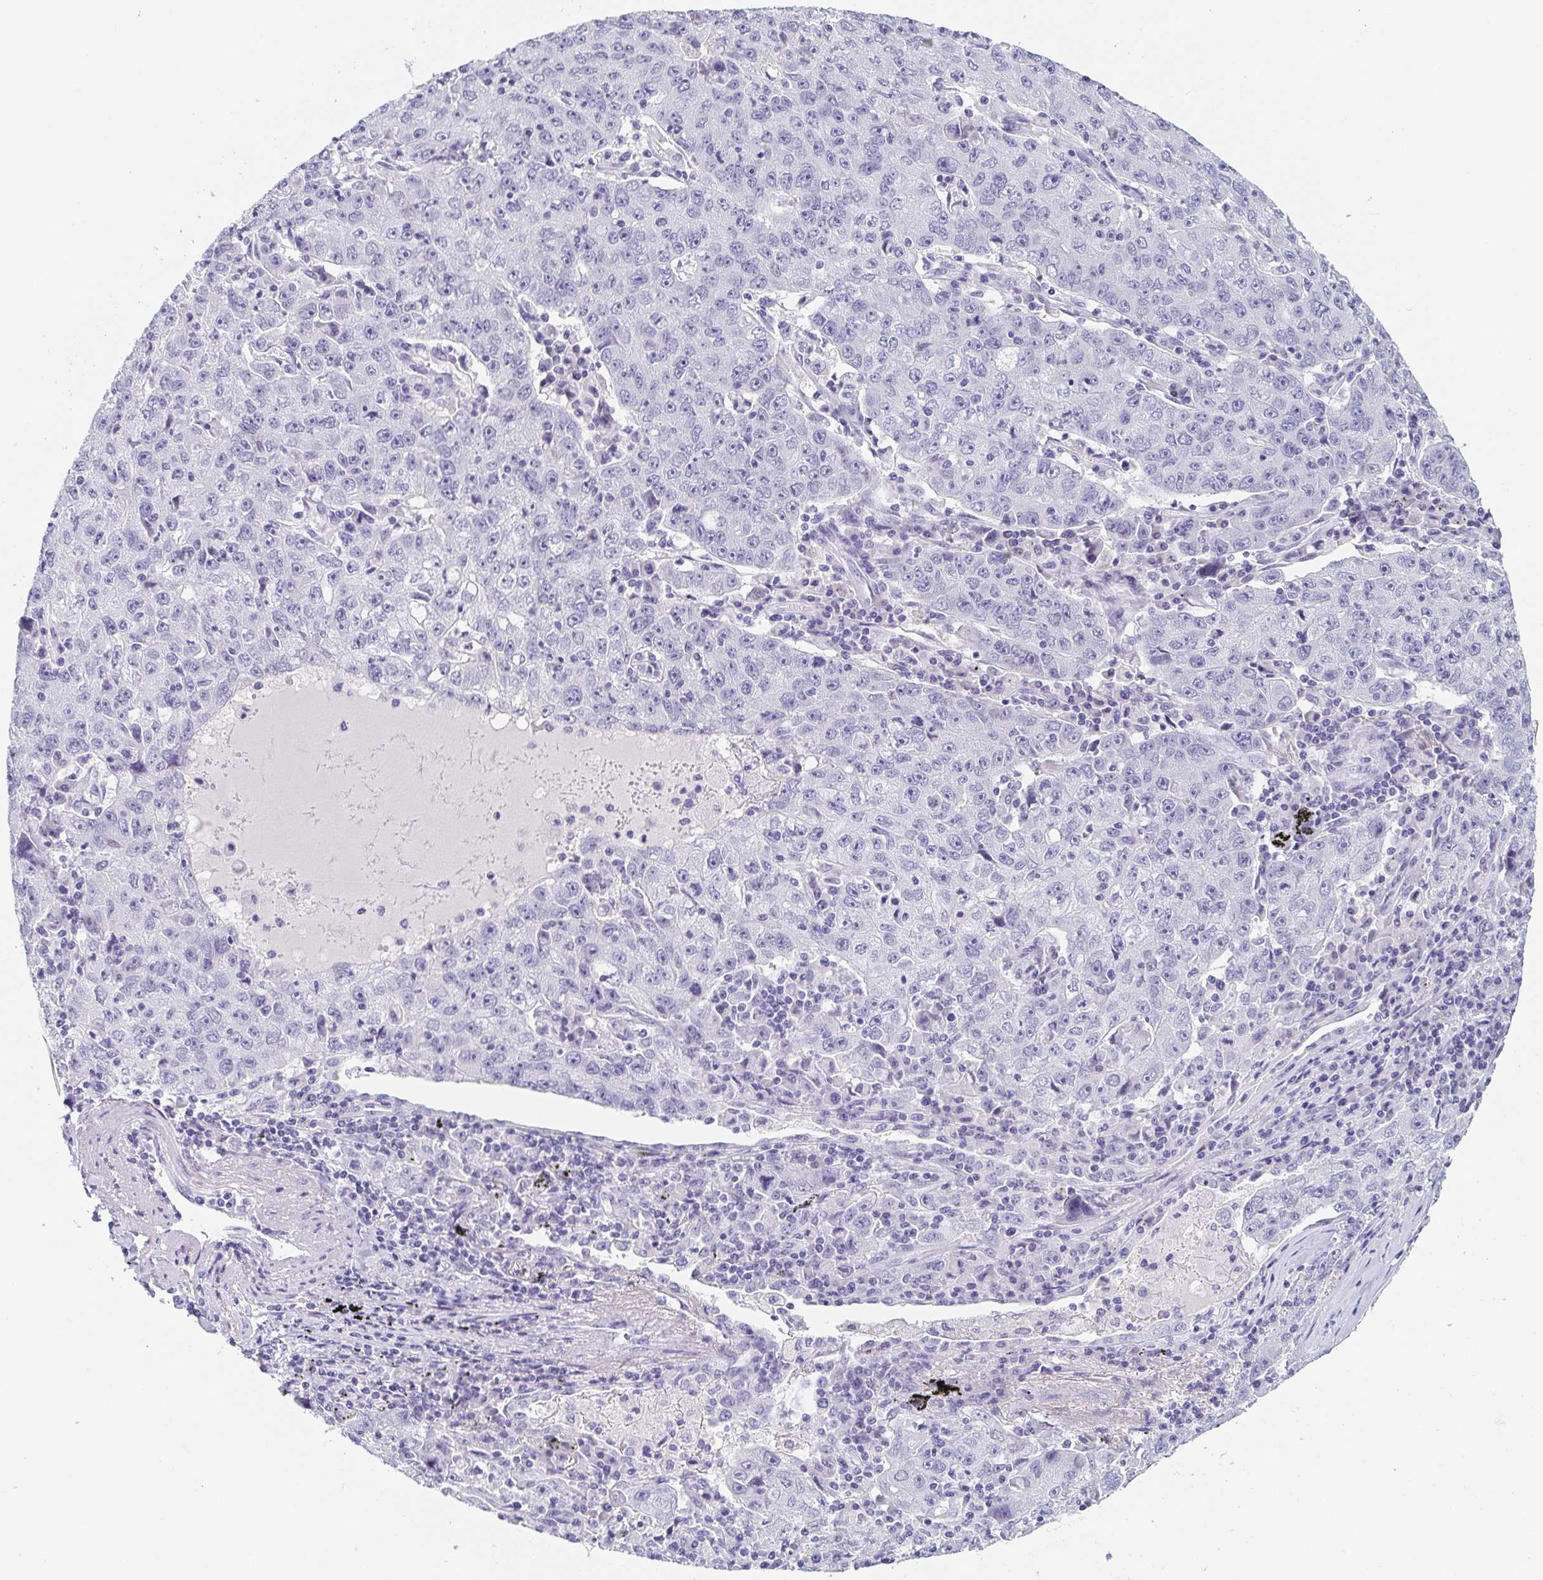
{"staining": {"intensity": "negative", "quantity": "none", "location": "none"}, "tissue": "lung cancer", "cell_type": "Tumor cells", "image_type": "cancer", "snomed": [{"axis": "morphology", "description": "Normal morphology"}, {"axis": "morphology", "description": "Adenocarcinoma, NOS"}, {"axis": "topography", "description": "Lymph node"}, {"axis": "topography", "description": "Lung"}], "caption": "This is a image of immunohistochemistry staining of adenocarcinoma (lung), which shows no positivity in tumor cells.", "gene": "ITLN1", "patient": {"sex": "female", "age": 57}}